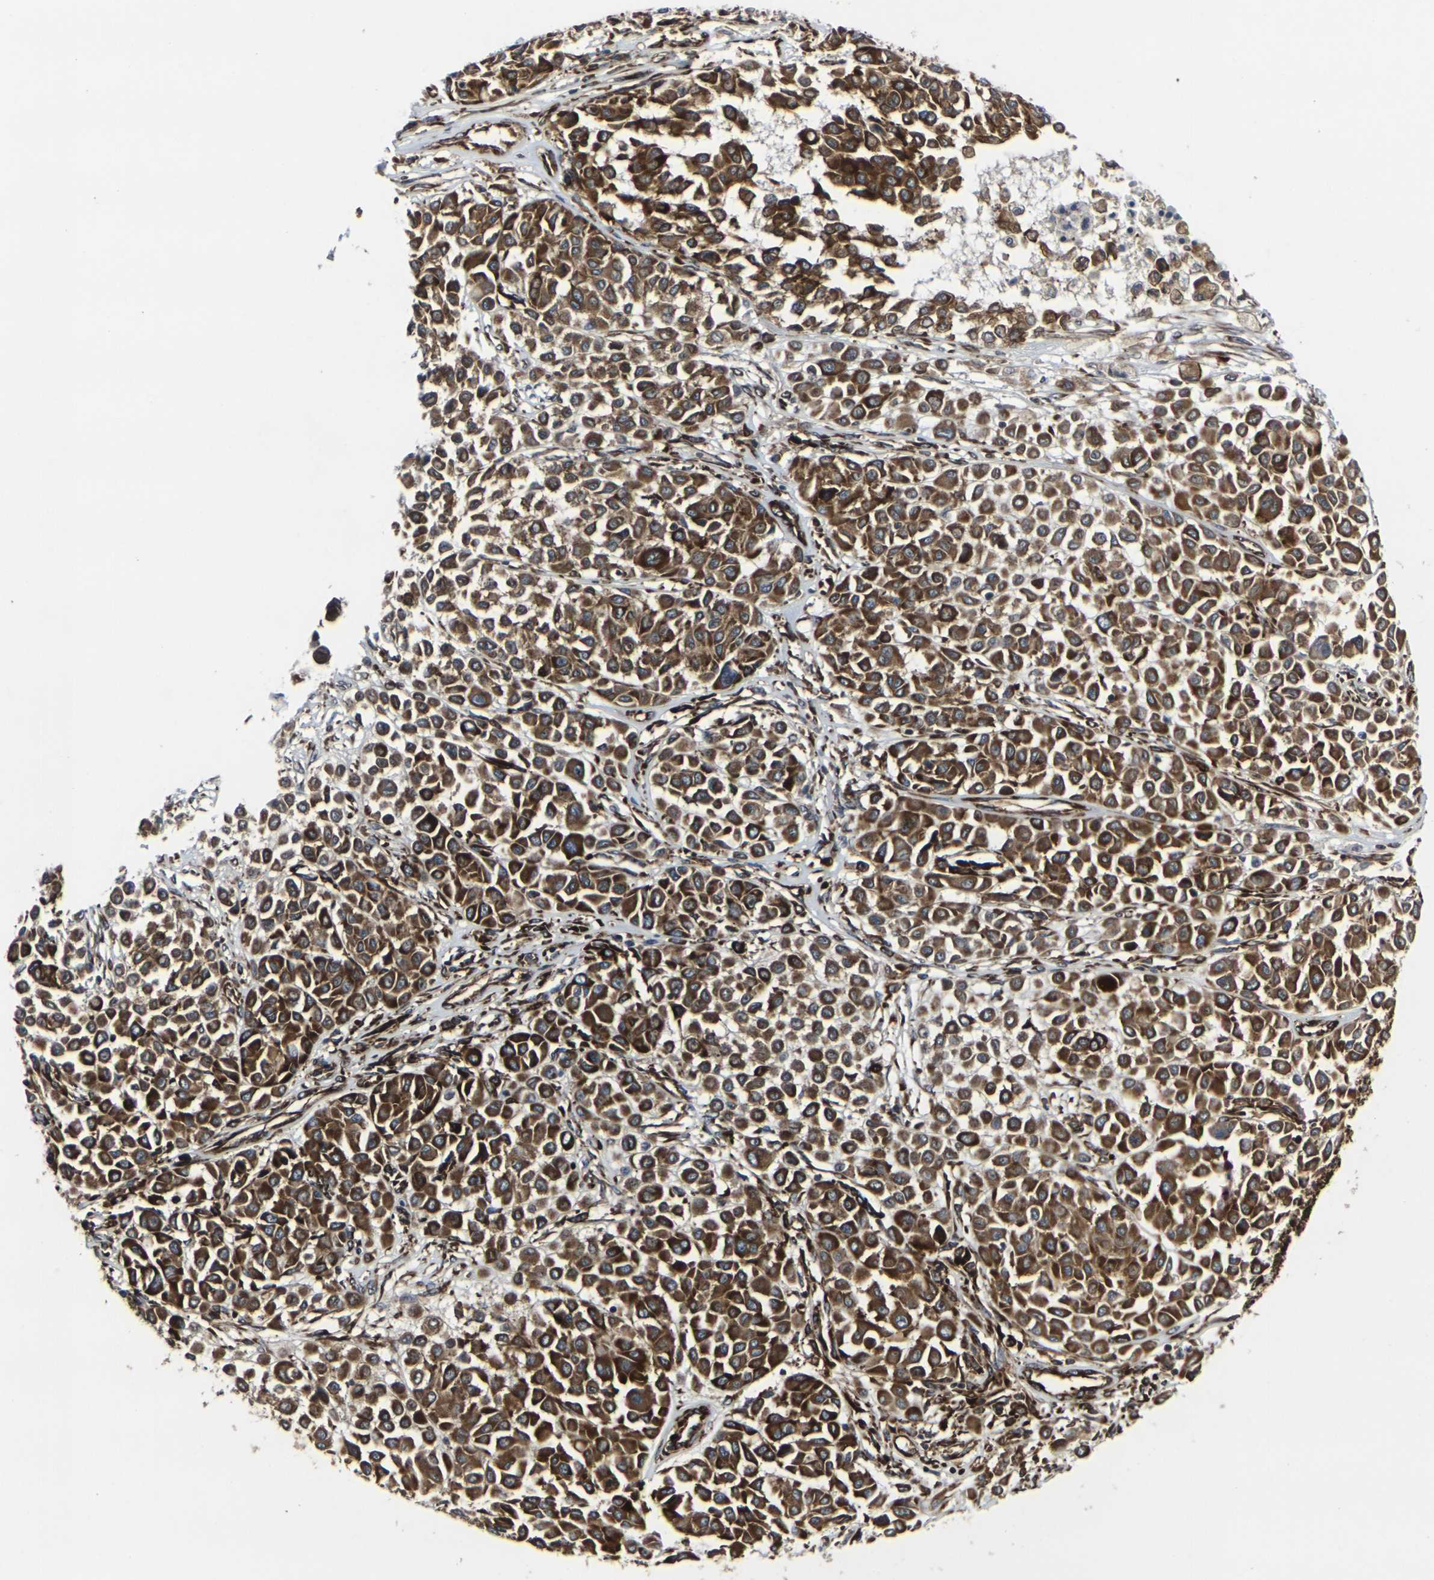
{"staining": {"intensity": "strong", "quantity": ">75%", "location": "cytoplasmic/membranous"}, "tissue": "melanoma", "cell_type": "Tumor cells", "image_type": "cancer", "snomed": [{"axis": "morphology", "description": "Malignant melanoma, Metastatic site"}, {"axis": "topography", "description": "Soft tissue"}], "caption": "Immunohistochemistry of melanoma exhibits high levels of strong cytoplasmic/membranous expression in about >75% of tumor cells.", "gene": "MARCHF2", "patient": {"sex": "male", "age": 41}}